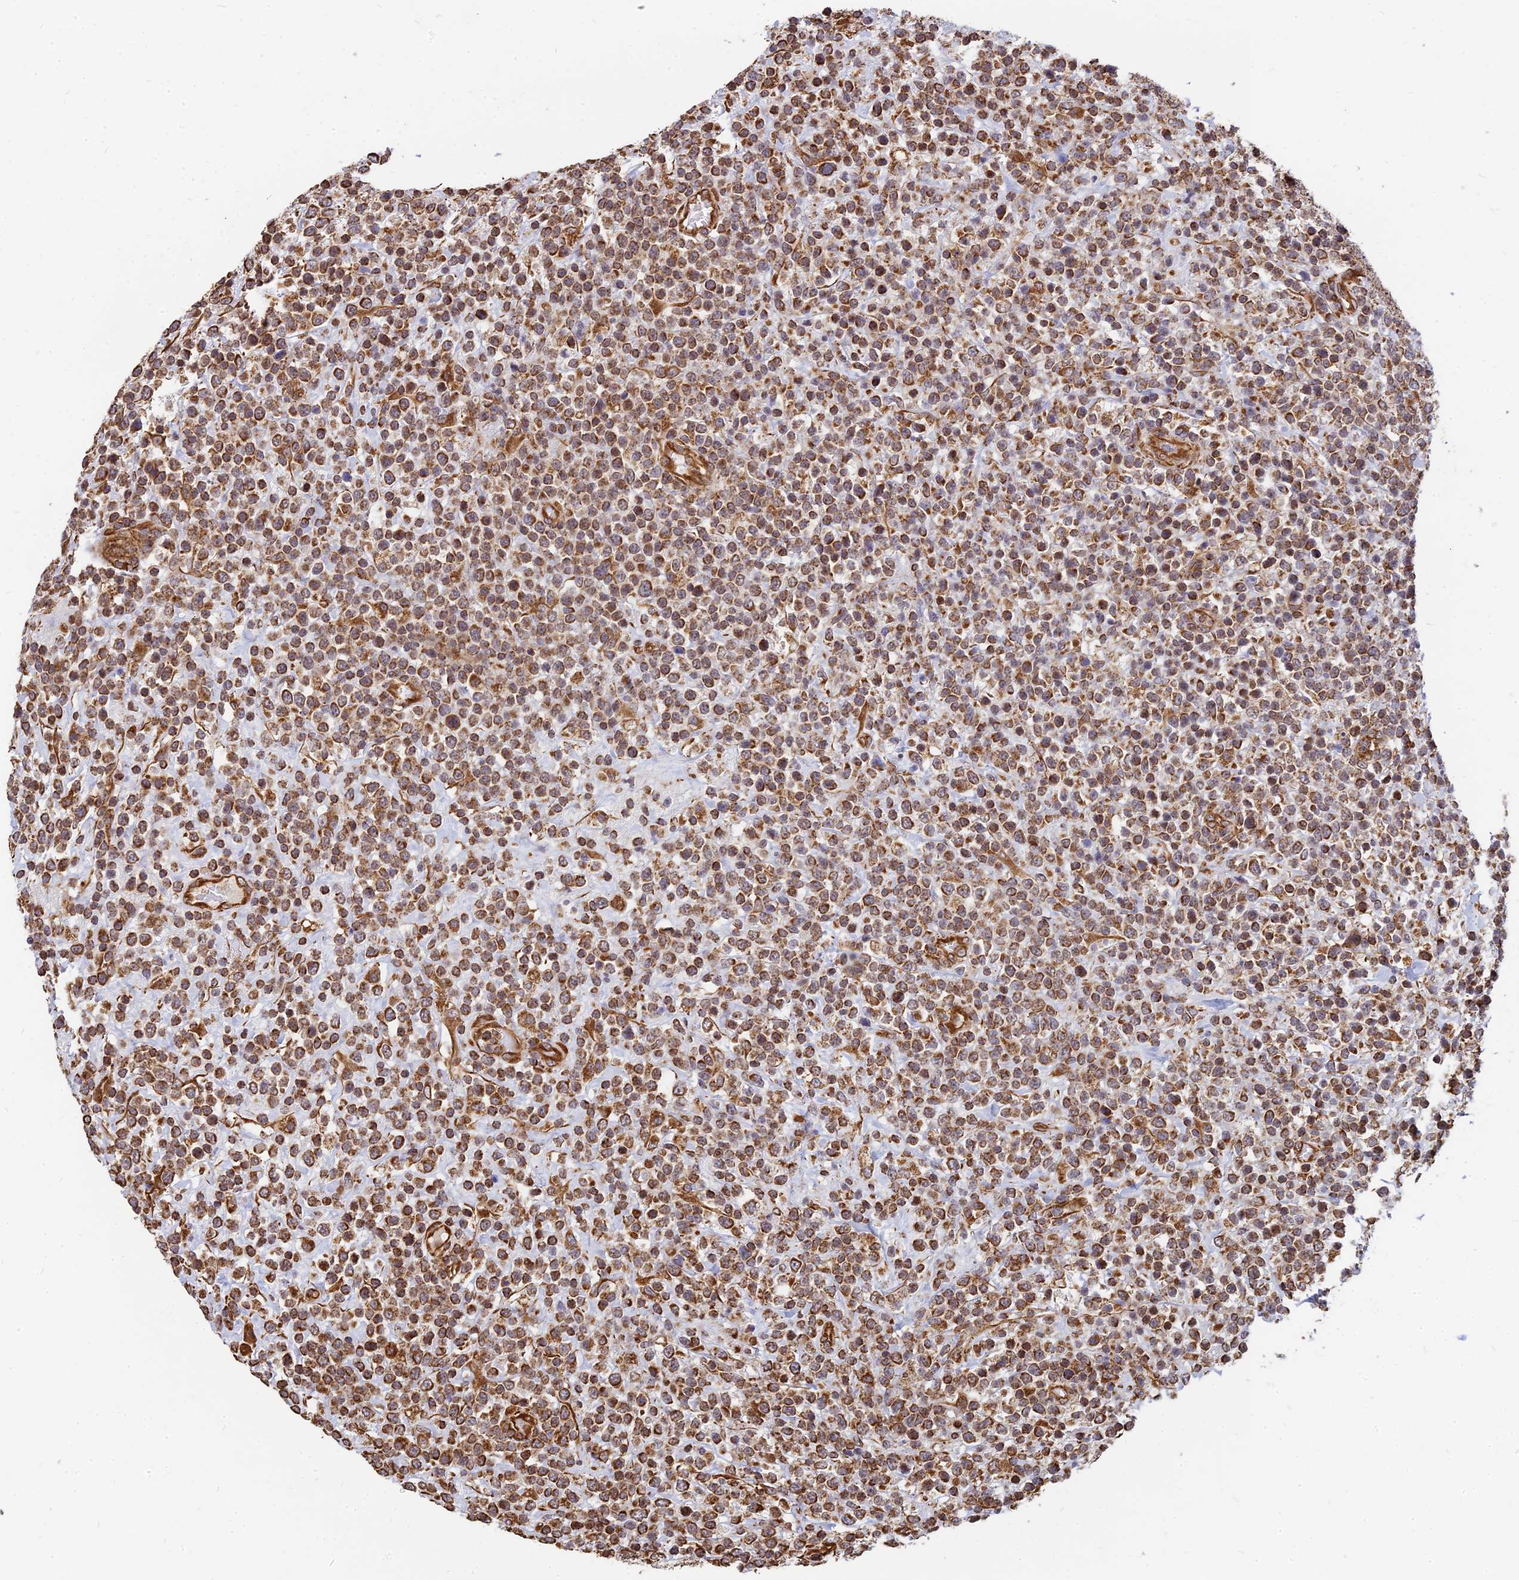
{"staining": {"intensity": "moderate", "quantity": ">75%", "location": "cytoplasmic/membranous"}, "tissue": "lymphoma", "cell_type": "Tumor cells", "image_type": "cancer", "snomed": [{"axis": "morphology", "description": "Malignant lymphoma, non-Hodgkin's type, High grade"}, {"axis": "topography", "description": "Colon"}], "caption": "Human lymphoma stained with a brown dye demonstrates moderate cytoplasmic/membranous positive positivity in approximately >75% of tumor cells.", "gene": "DSTYK", "patient": {"sex": "female", "age": 53}}